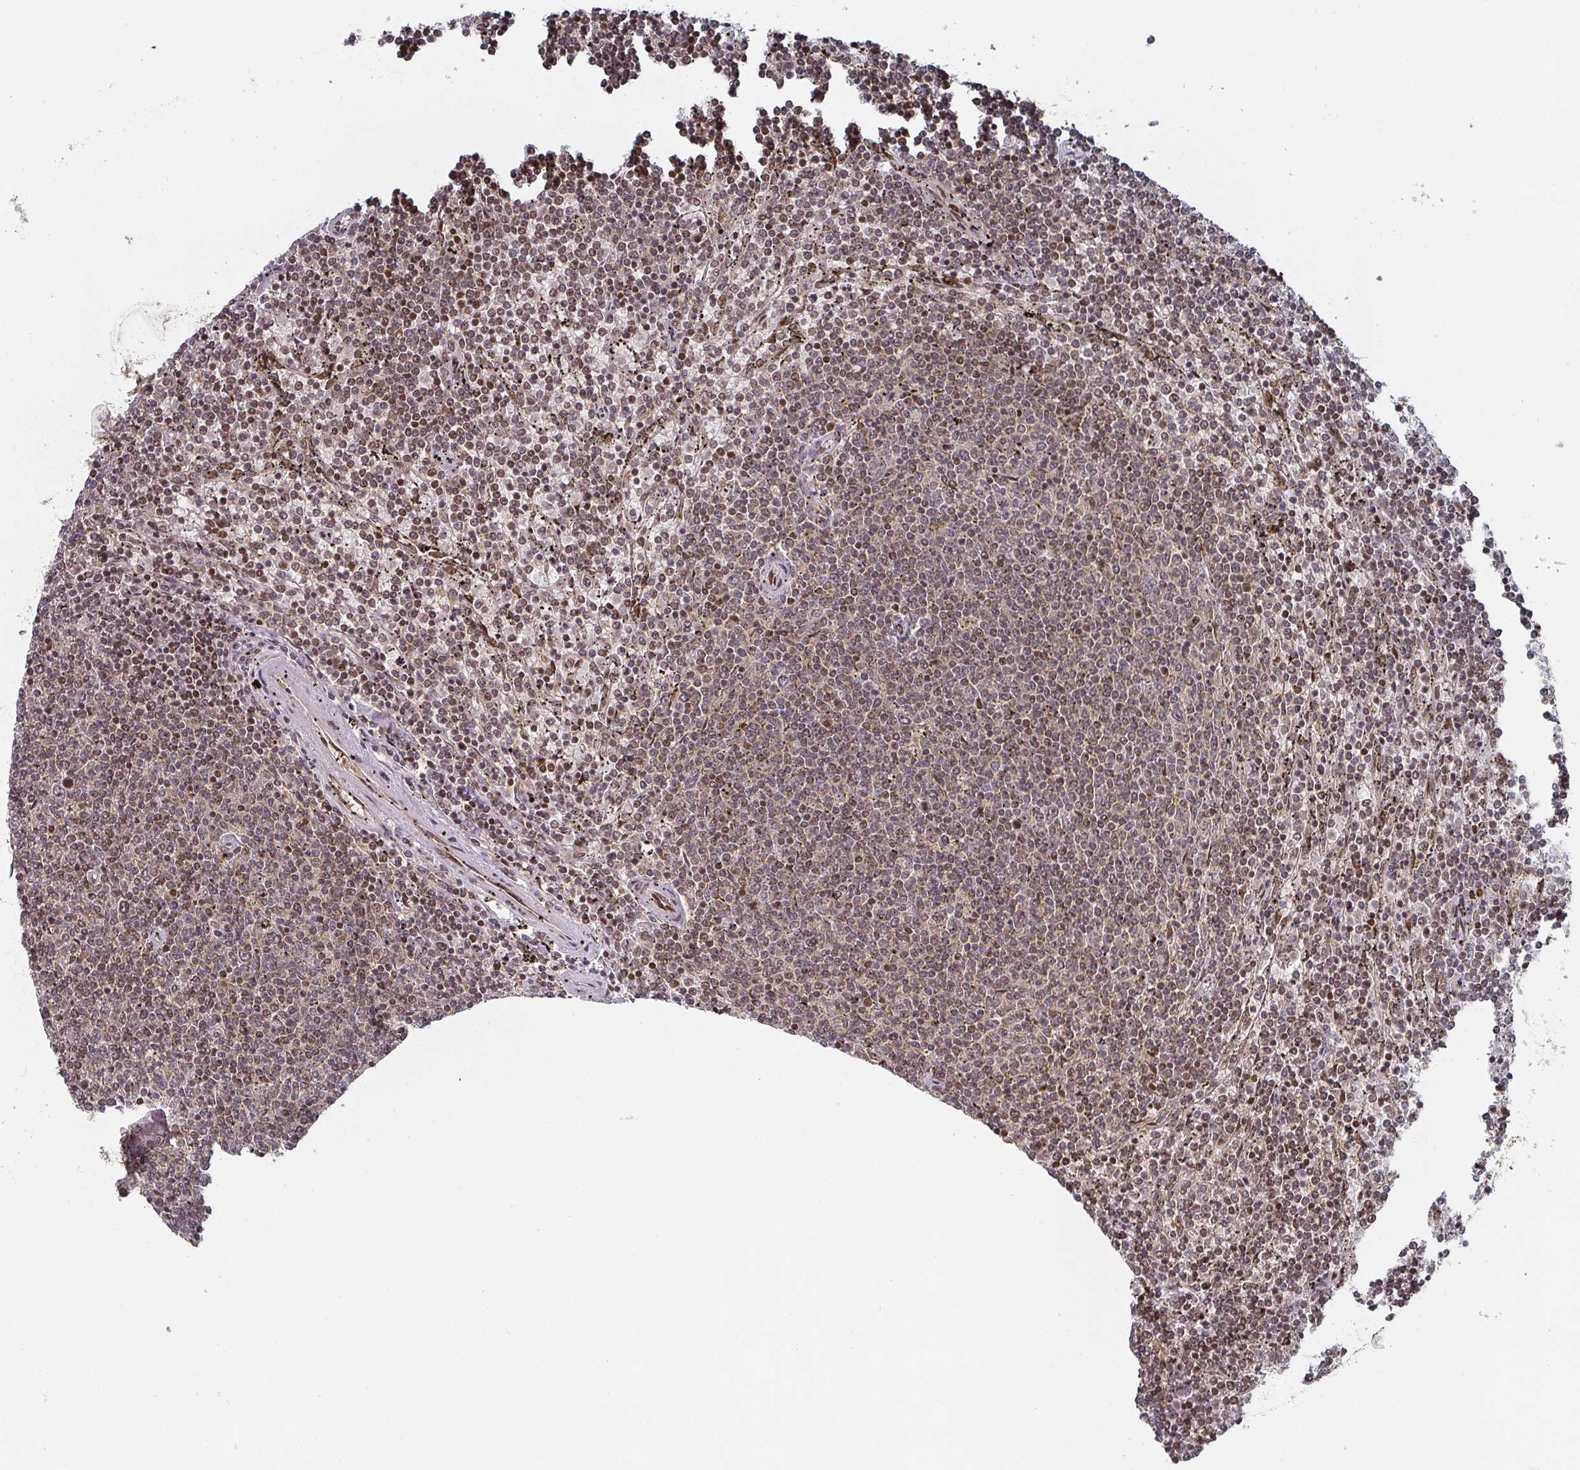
{"staining": {"intensity": "weak", "quantity": "25%-75%", "location": "nuclear"}, "tissue": "lymphoma", "cell_type": "Tumor cells", "image_type": "cancer", "snomed": [{"axis": "morphology", "description": "Malignant lymphoma, non-Hodgkin's type, Low grade"}, {"axis": "topography", "description": "Spleen"}], "caption": "Lymphoma tissue exhibits weak nuclear staining in about 25%-75% of tumor cells", "gene": "KIF1C", "patient": {"sex": "female", "age": 50}}